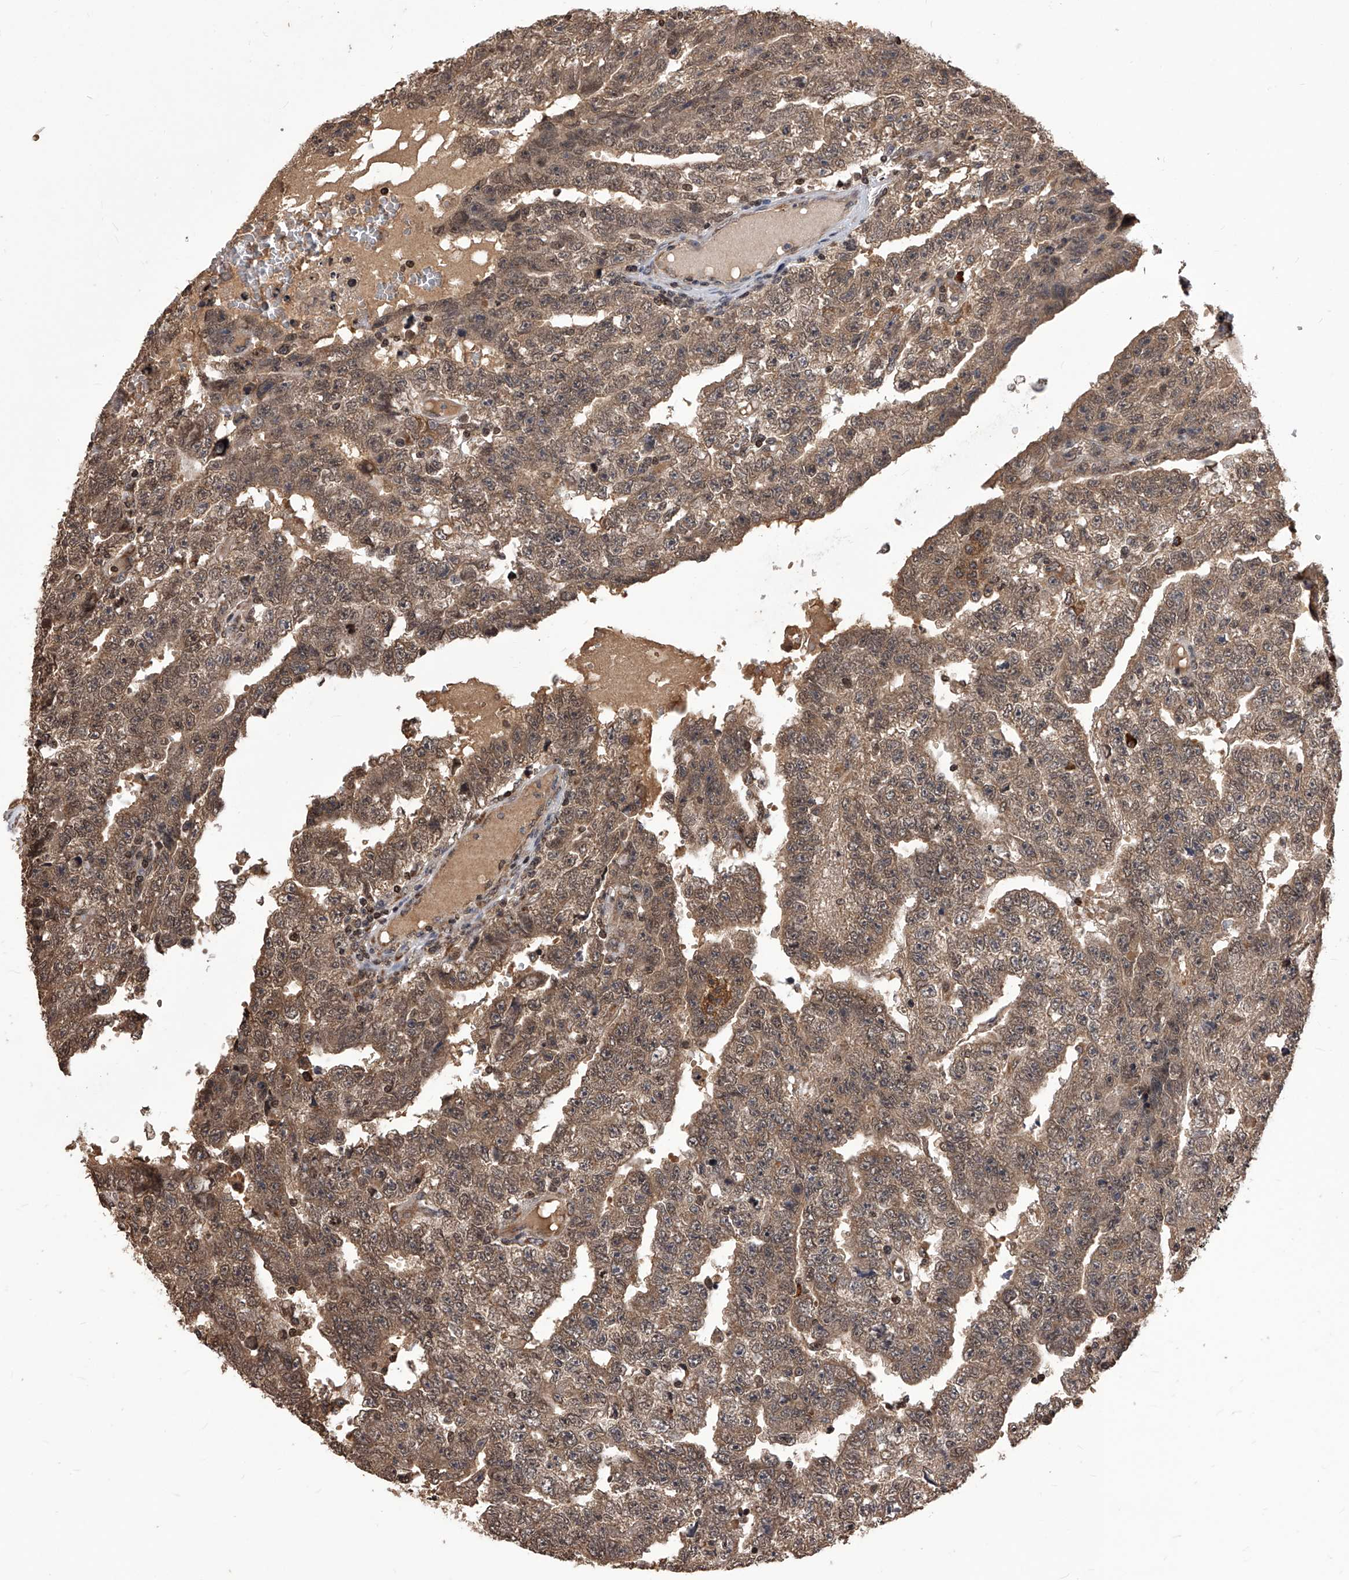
{"staining": {"intensity": "moderate", "quantity": ">75%", "location": "cytoplasmic/membranous"}, "tissue": "testis cancer", "cell_type": "Tumor cells", "image_type": "cancer", "snomed": [{"axis": "morphology", "description": "Carcinoma, Embryonal, NOS"}, {"axis": "topography", "description": "Testis"}], "caption": "Human testis embryonal carcinoma stained with a brown dye demonstrates moderate cytoplasmic/membranous positive positivity in about >75% of tumor cells.", "gene": "ID1", "patient": {"sex": "male", "age": 25}}